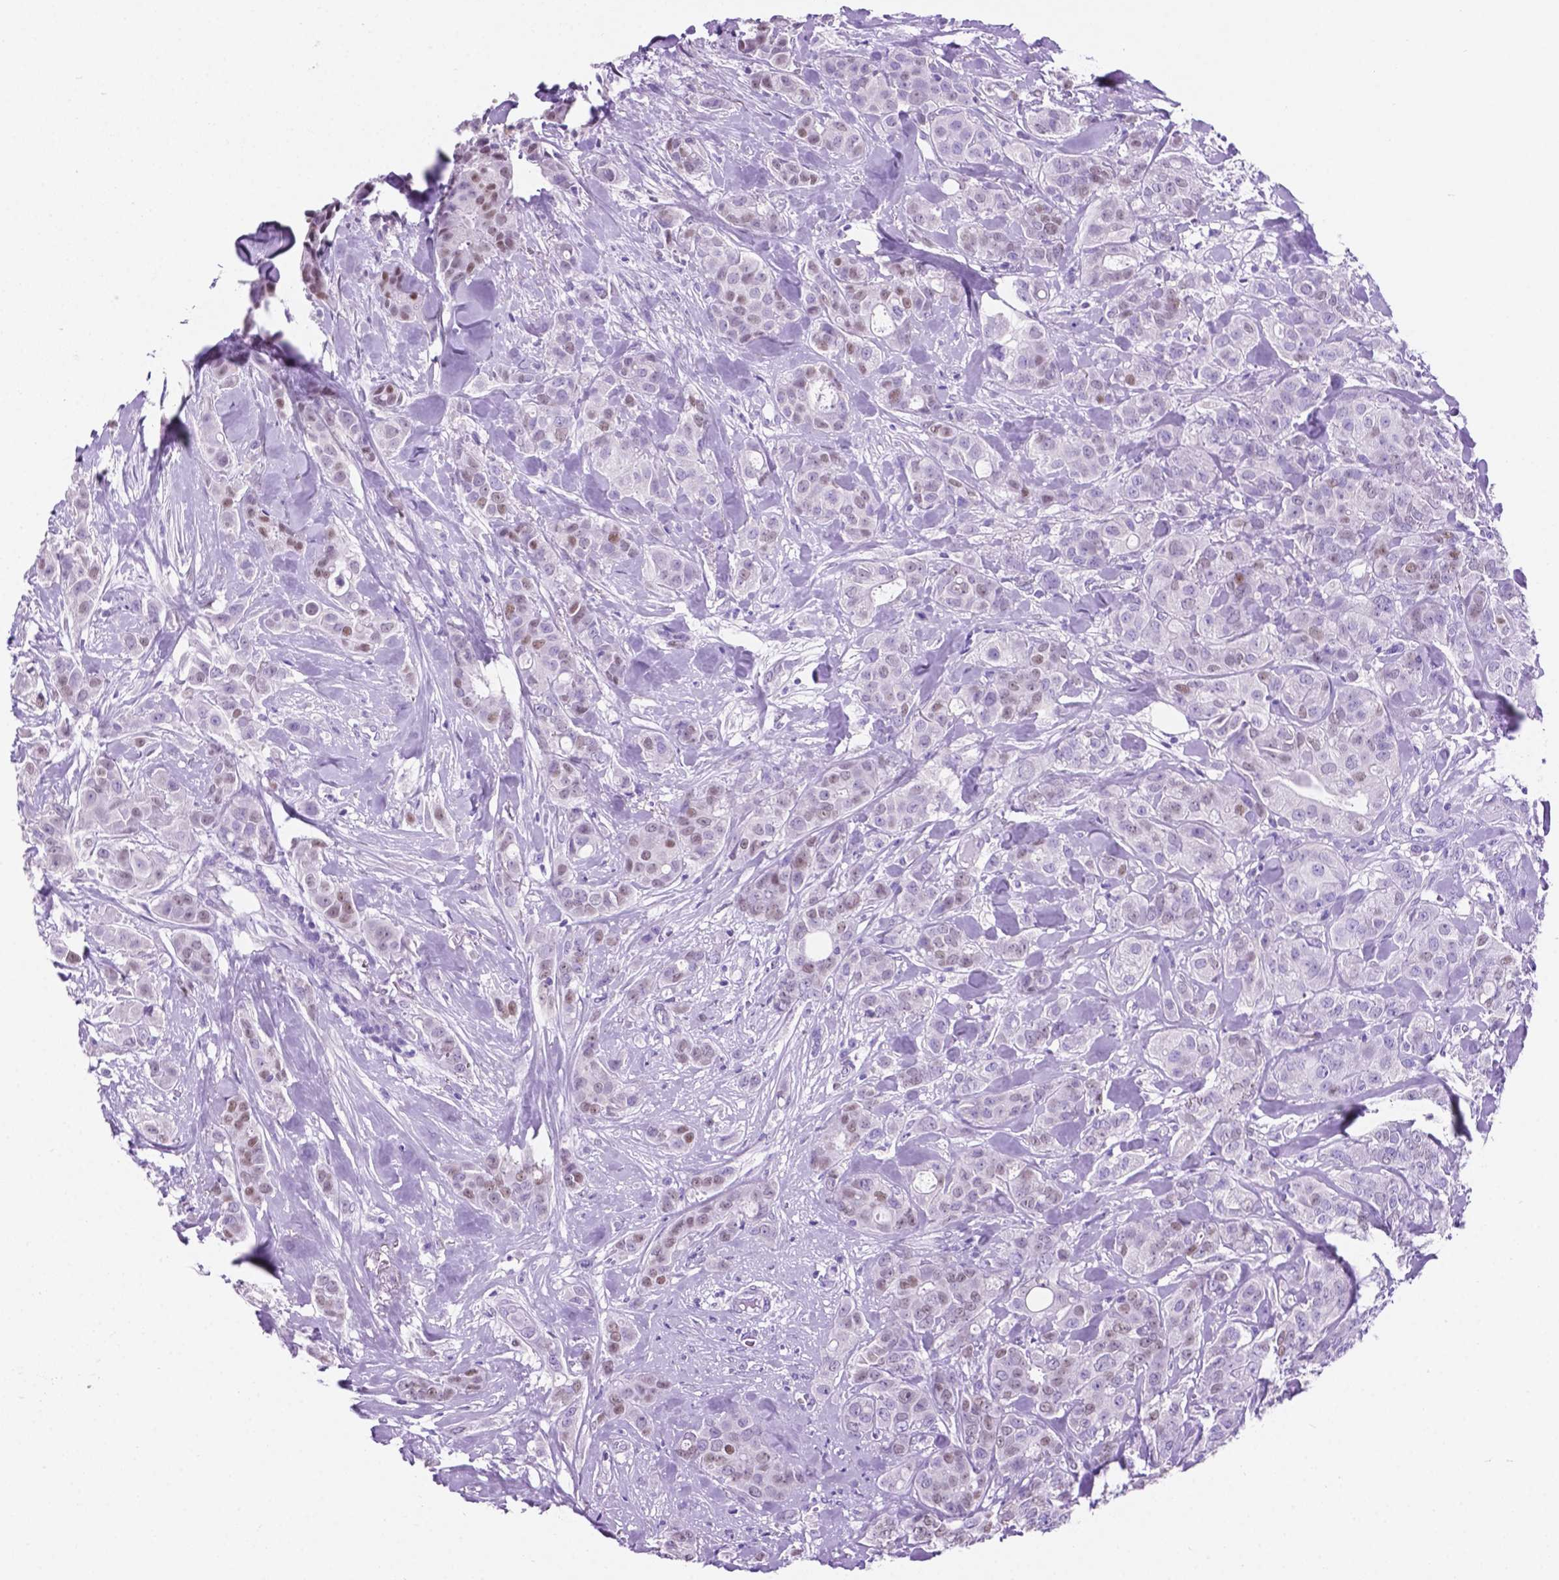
{"staining": {"intensity": "weak", "quantity": "<25%", "location": "nuclear"}, "tissue": "breast cancer", "cell_type": "Tumor cells", "image_type": "cancer", "snomed": [{"axis": "morphology", "description": "Duct carcinoma"}, {"axis": "topography", "description": "Breast"}], "caption": "IHC micrograph of breast cancer (infiltrating ductal carcinoma) stained for a protein (brown), which reveals no positivity in tumor cells.", "gene": "TMEM210", "patient": {"sex": "female", "age": 43}}